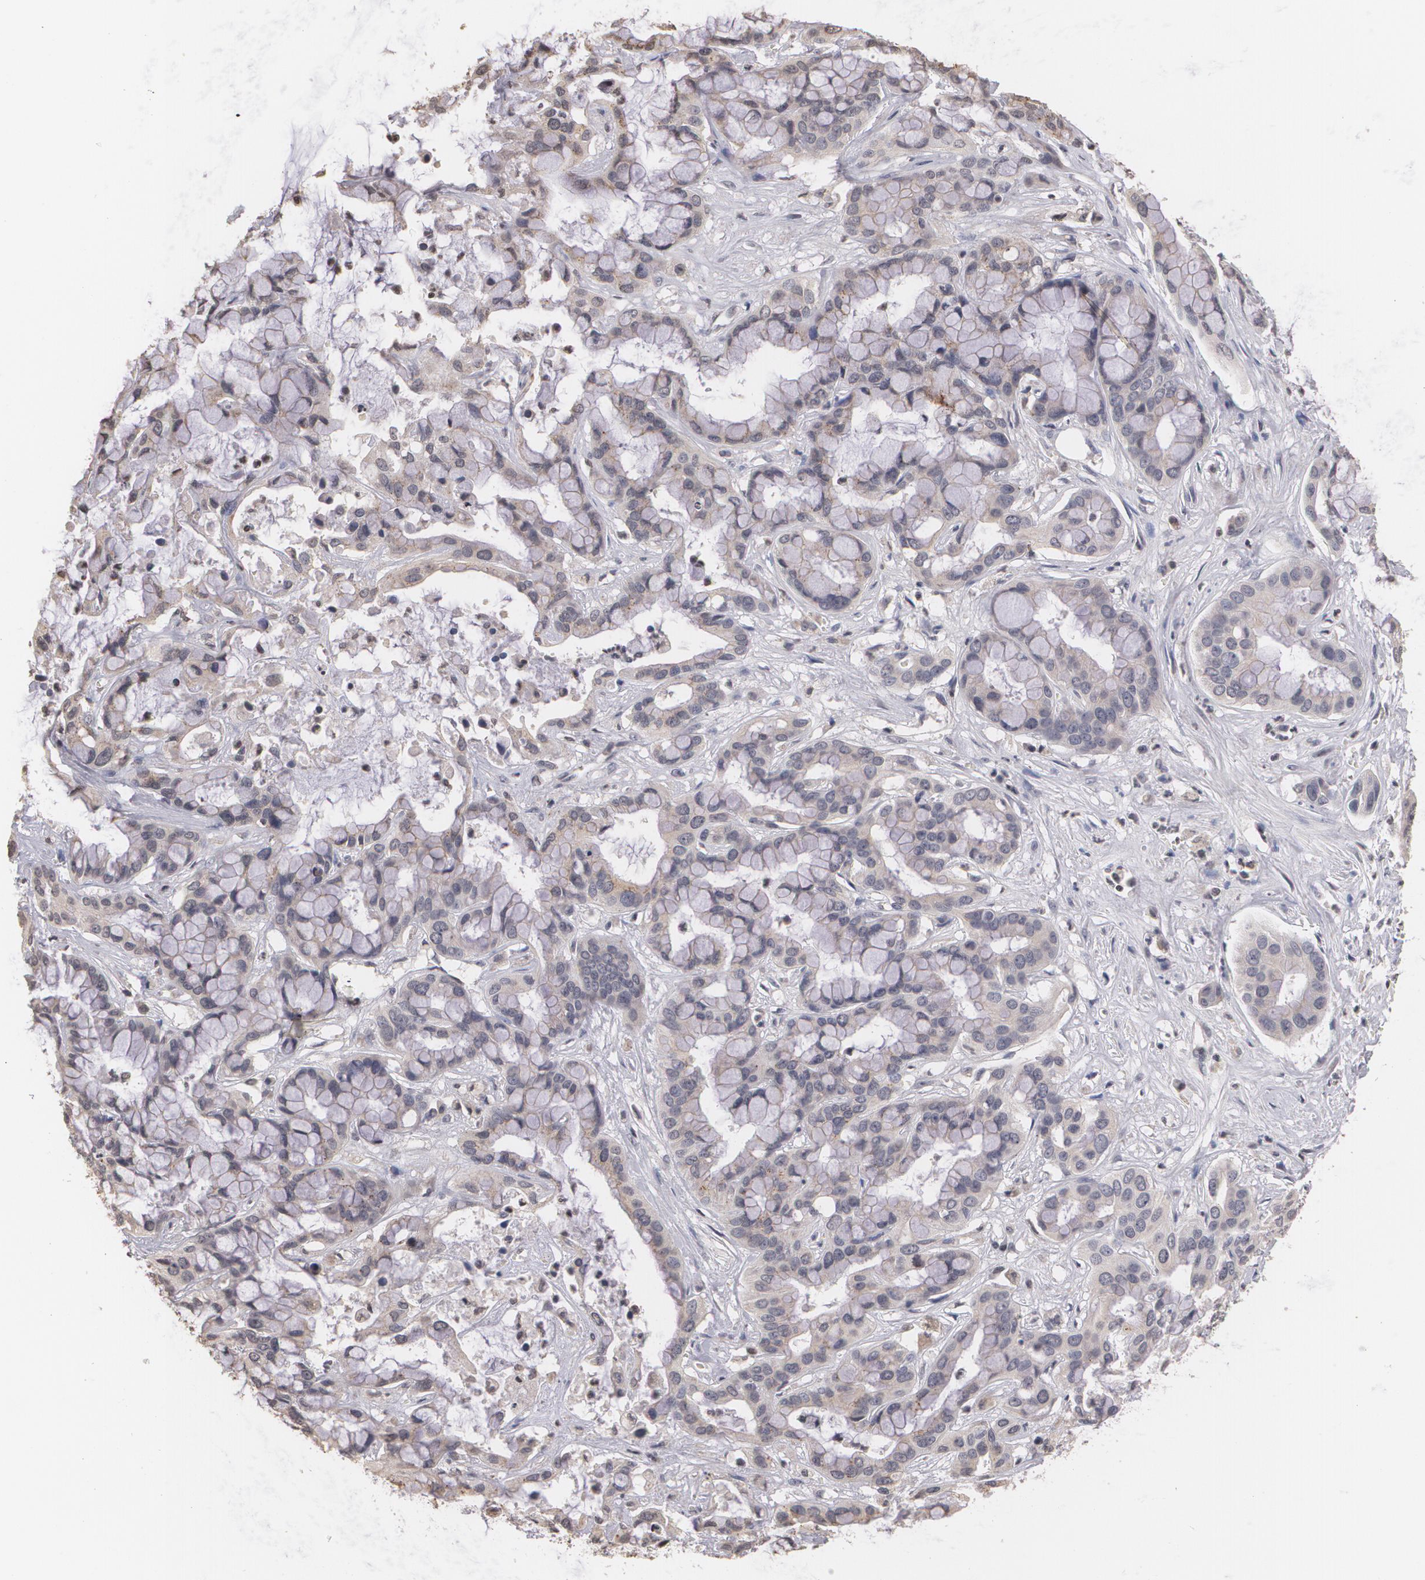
{"staining": {"intensity": "negative", "quantity": "none", "location": "none"}, "tissue": "liver cancer", "cell_type": "Tumor cells", "image_type": "cancer", "snomed": [{"axis": "morphology", "description": "Cholangiocarcinoma"}, {"axis": "topography", "description": "Liver"}], "caption": "IHC micrograph of human liver cholangiocarcinoma stained for a protein (brown), which displays no expression in tumor cells. Nuclei are stained in blue.", "gene": "THRB", "patient": {"sex": "female", "age": 65}}